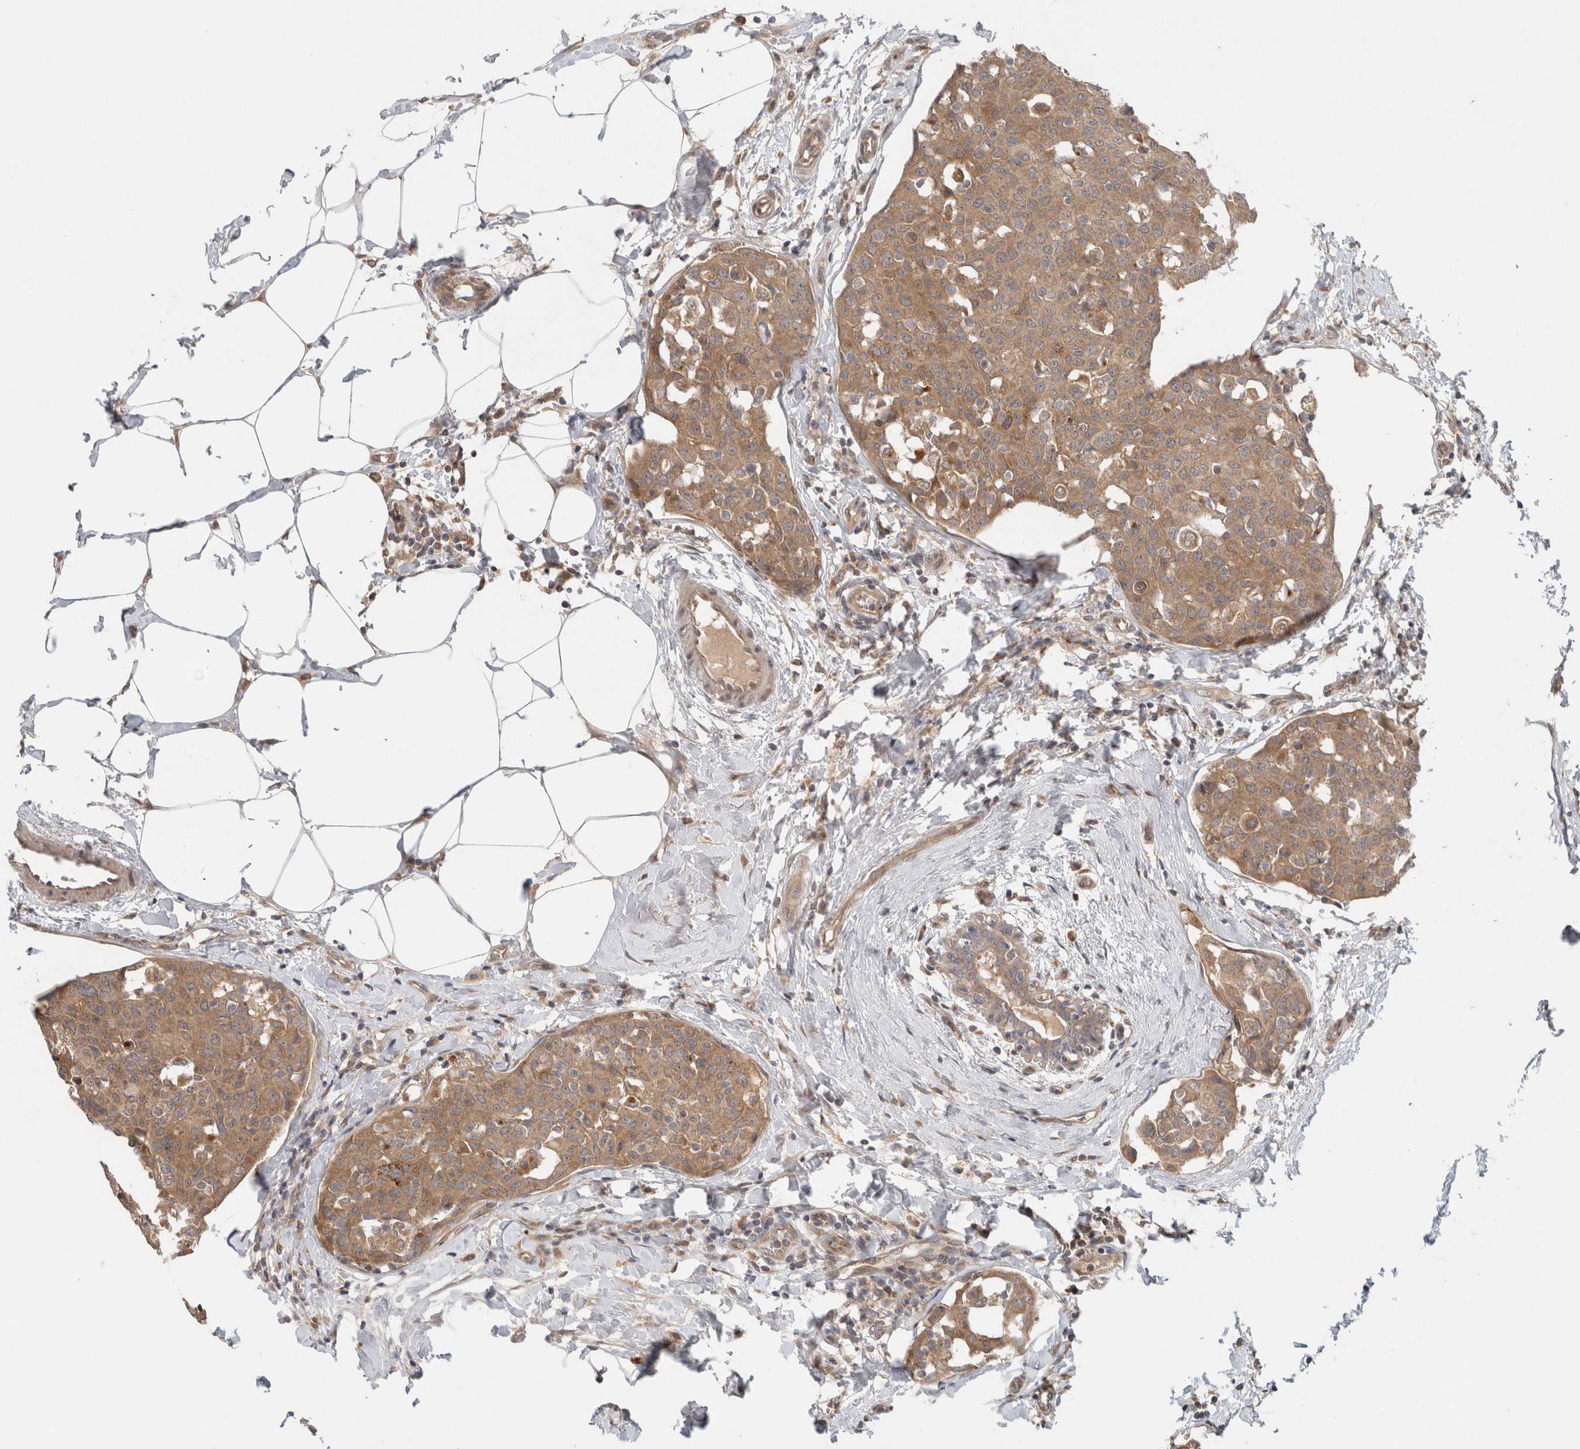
{"staining": {"intensity": "moderate", "quantity": ">75%", "location": "cytoplasmic/membranous"}, "tissue": "breast cancer", "cell_type": "Tumor cells", "image_type": "cancer", "snomed": [{"axis": "morphology", "description": "Normal tissue, NOS"}, {"axis": "morphology", "description": "Duct carcinoma"}, {"axis": "topography", "description": "Breast"}], "caption": "DAB (3,3'-diaminobenzidine) immunohistochemical staining of human breast intraductal carcinoma reveals moderate cytoplasmic/membranous protein staining in about >75% of tumor cells.", "gene": "SGK1", "patient": {"sex": "female", "age": 37}}